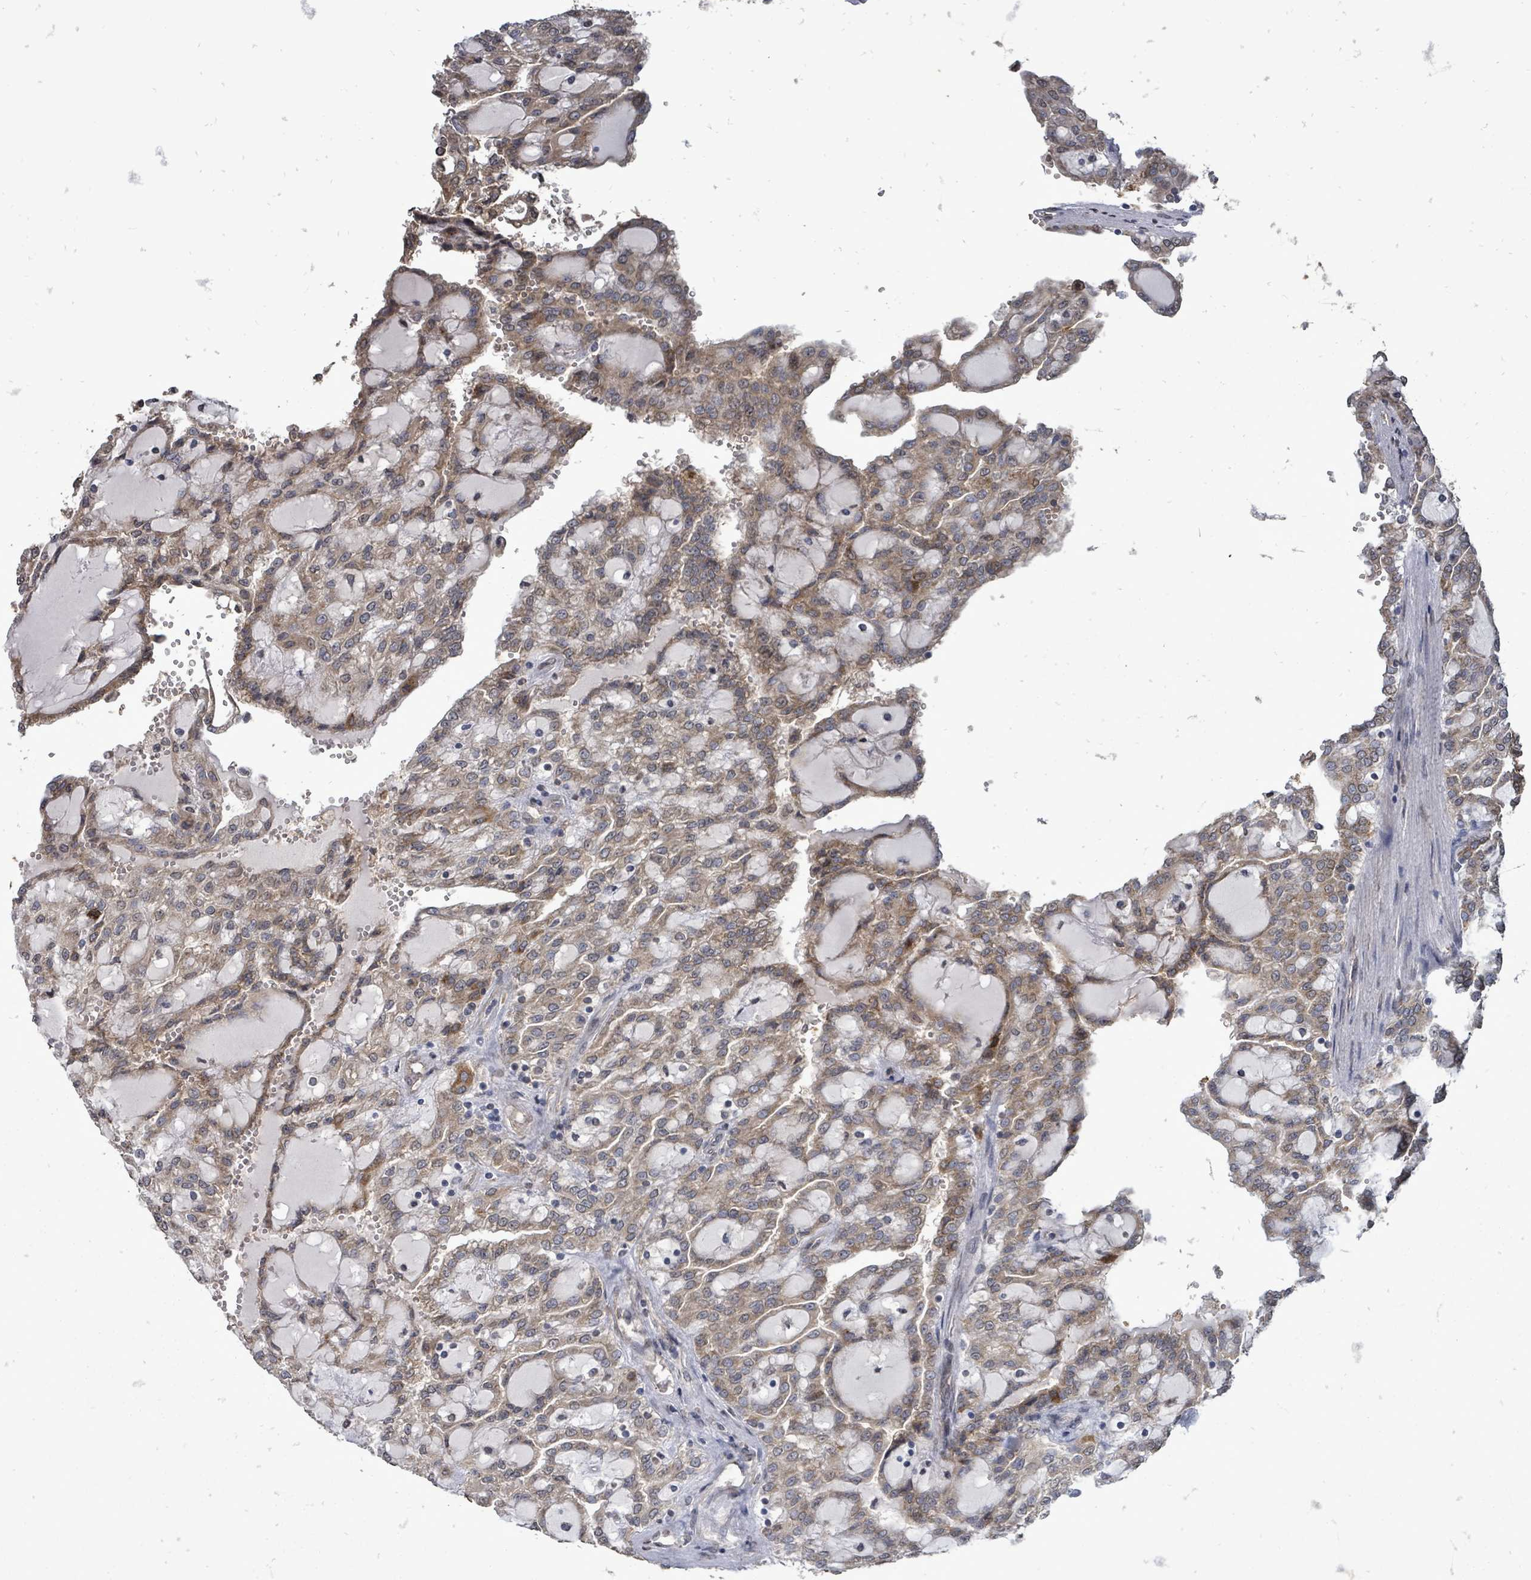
{"staining": {"intensity": "moderate", "quantity": ">75%", "location": "cytoplasmic/membranous"}, "tissue": "renal cancer", "cell_type": "Tumor cells", "image_type": "cancer", "snomed": [{"axis": "morphology", "description": "Adenocarcinoma, NOS"}, {"axis": "topography", "description": "Kidney"}], "caption": "Protein staining shows moderate cytoplasmic/membranous staining in approximately >75% of tumor cells in adenocarcinoma (renal). Nuclei are stained in blue.", "gene": "RALGAPB", "patient": {"sex": "male", "age": 63}}